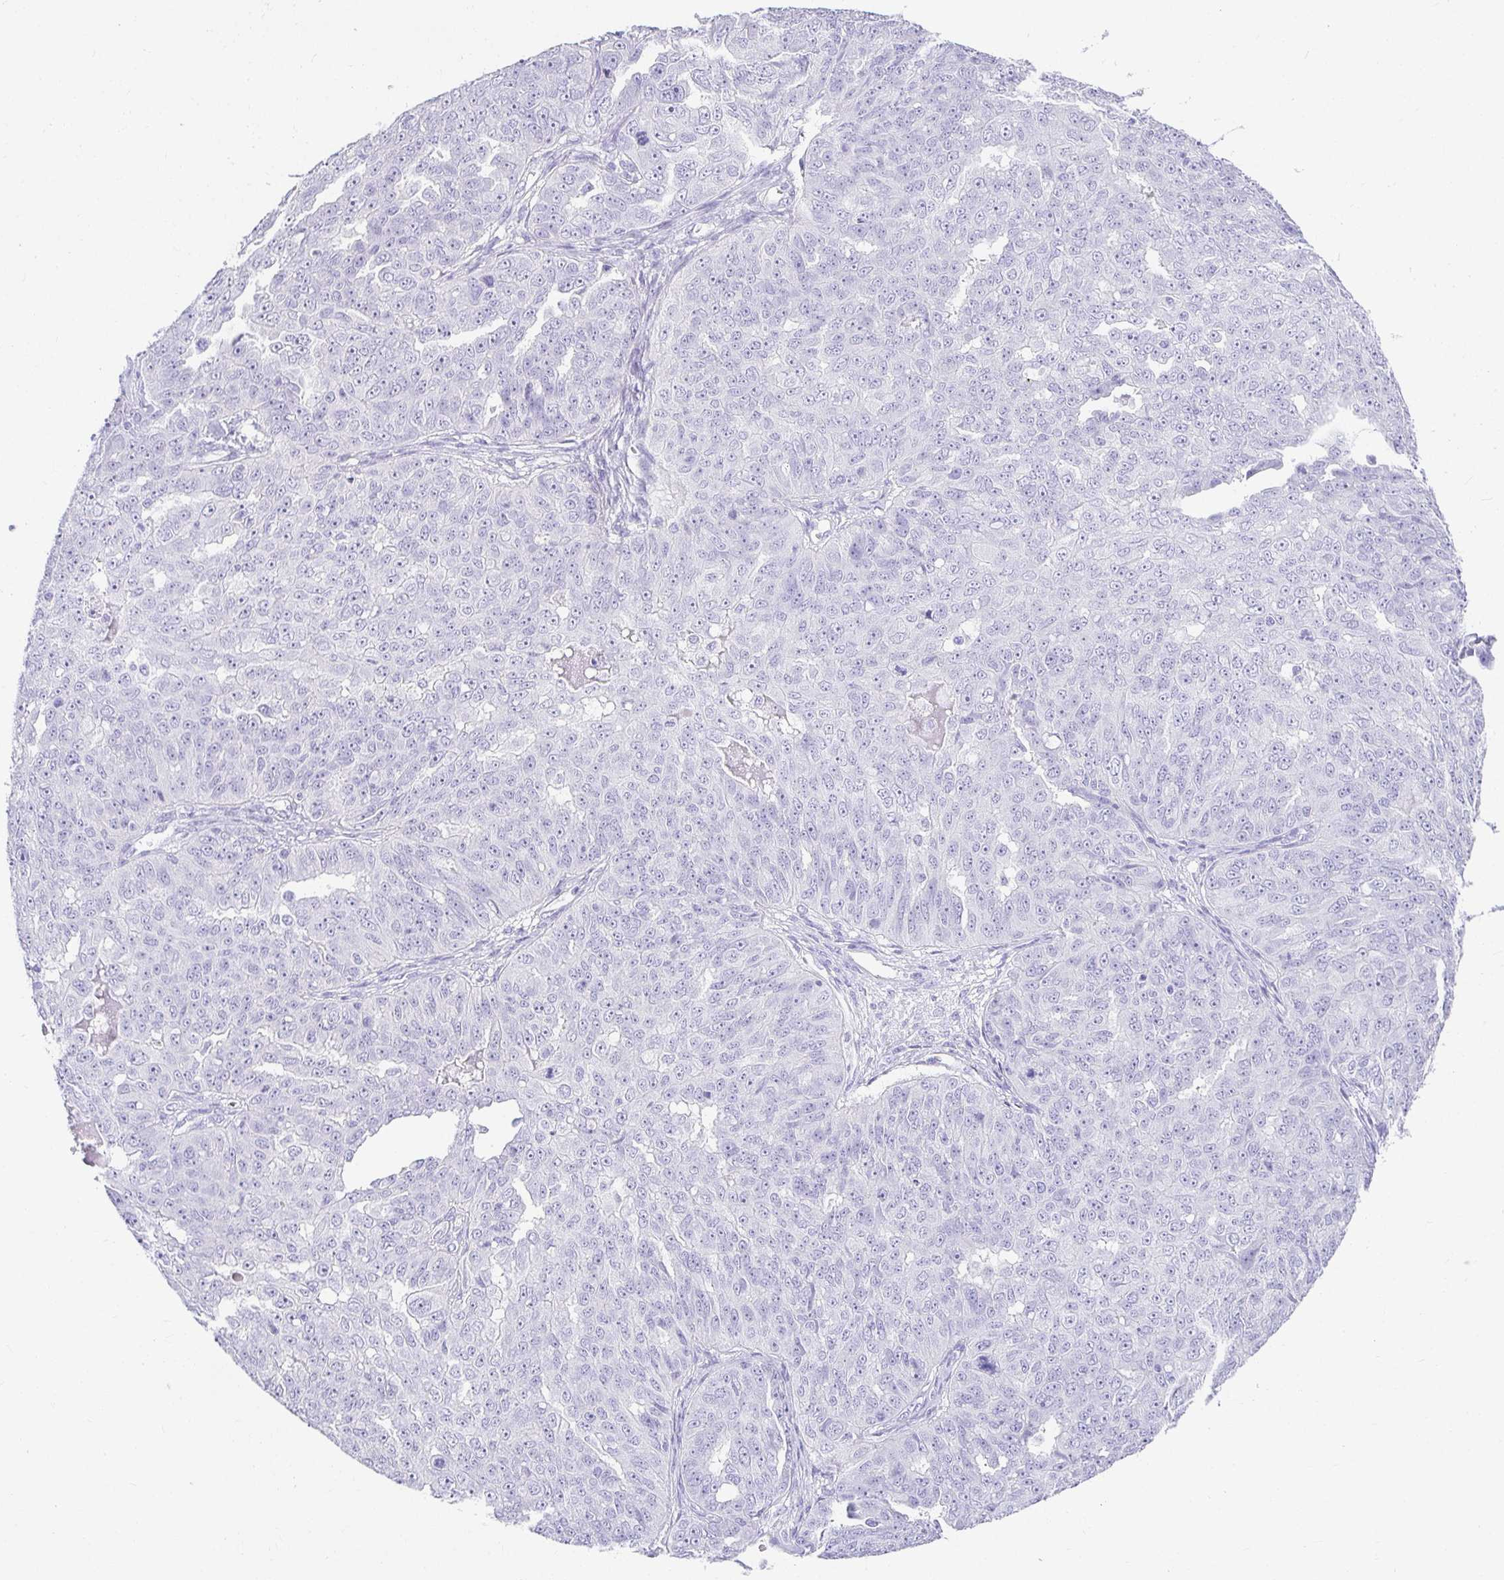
{"staining": {"intensity": "negative", "quantity": "none", "location": "none"}, "tissue": "ovarian cancer", "cell_type": "Tumor cells", "image_type": "cancer", "snomed": [{"axis": "morphology", "description": "Carcinoma, endometroid"}, {"axis": "topography", "description": "Ovary"}], "caption": "A micrograph of human ovarian cancer (endometroid carcinoma) is negative for staining in tumor cells.", "gene": "CHAT", "patient": {"sex": "female", "age": 70}}